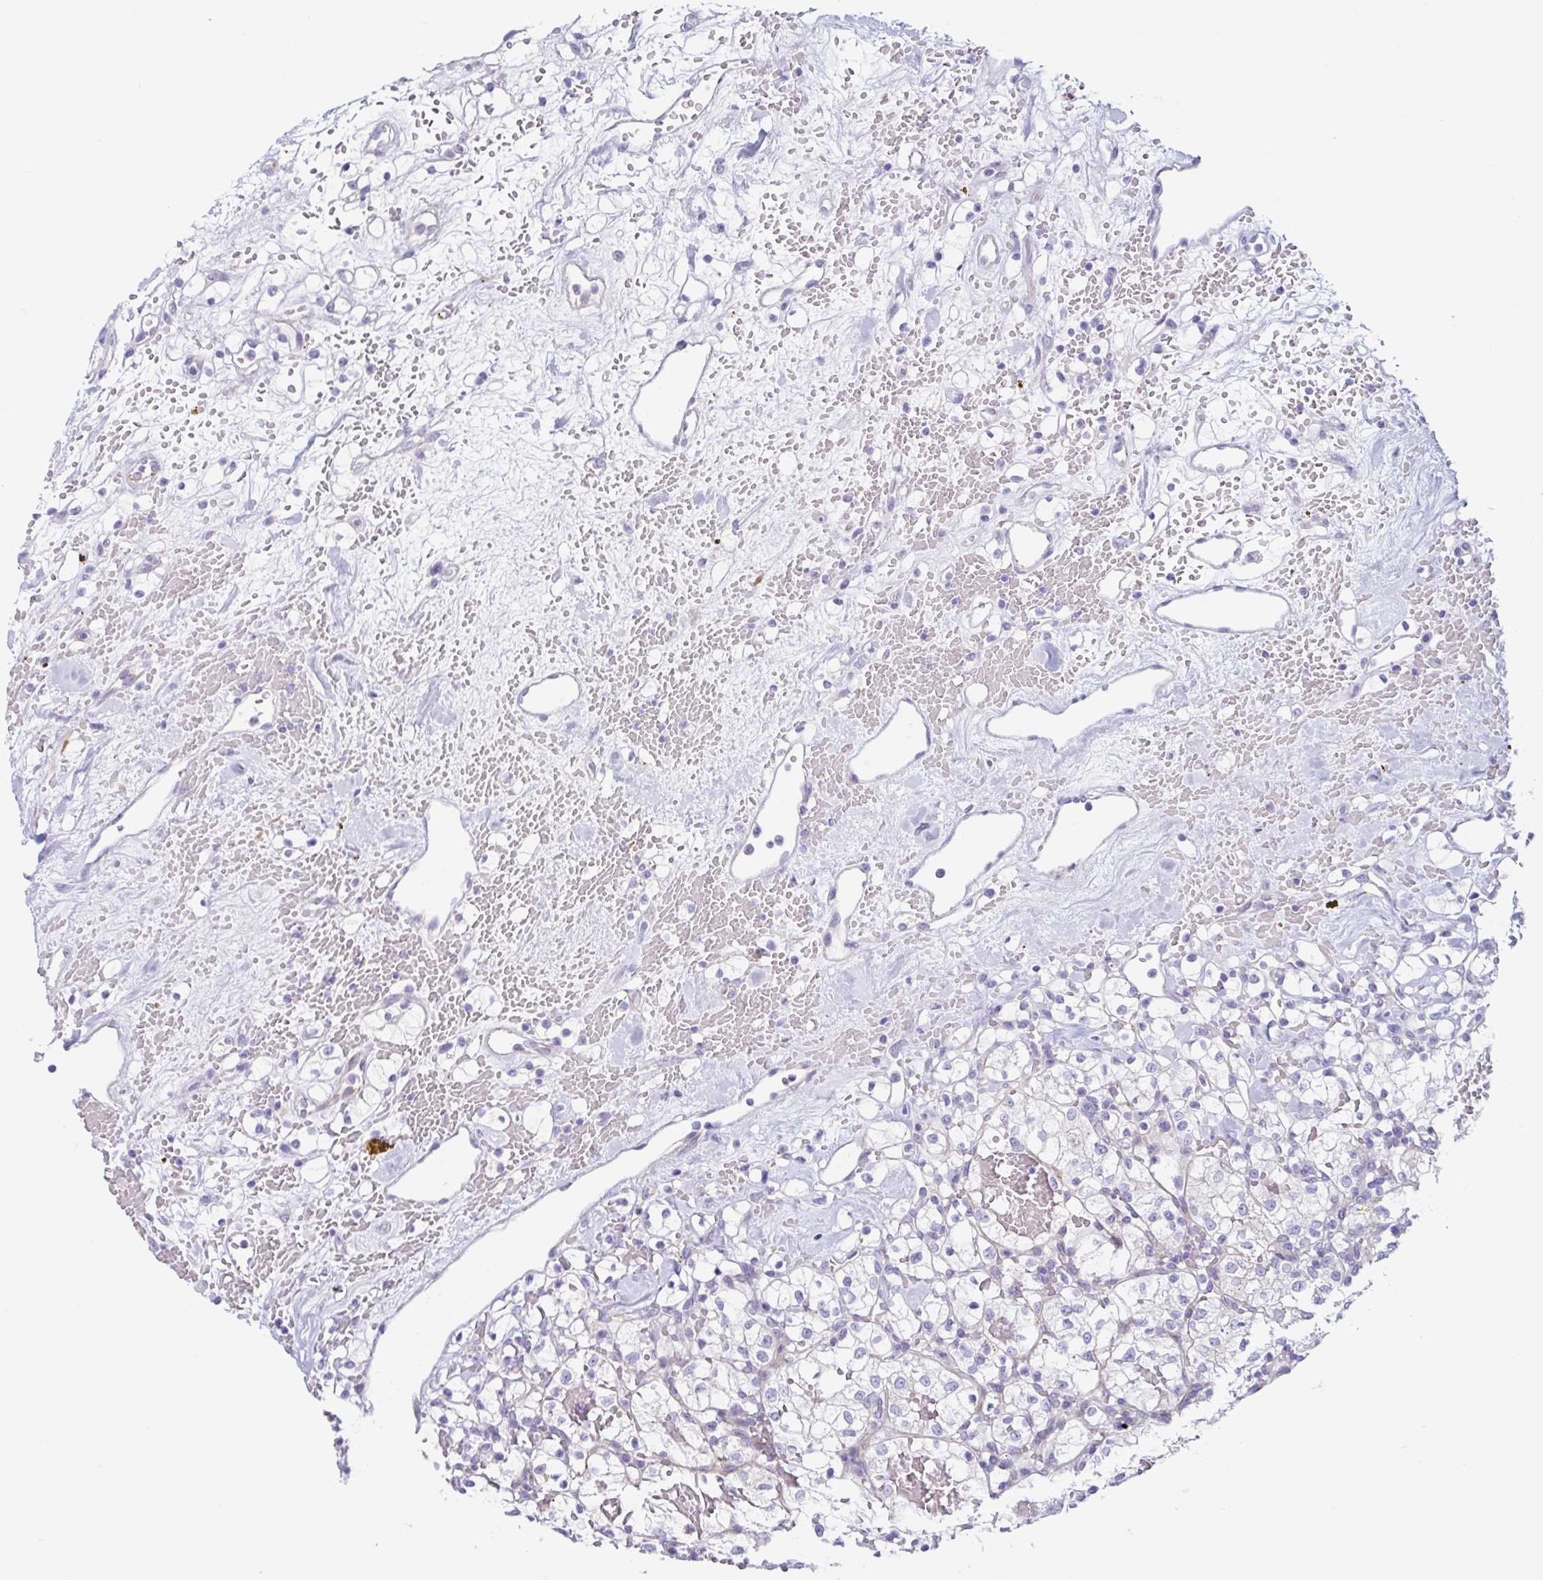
{"staining": {"intensity": "negative", "quantity": "none", "location": "none"}, "tissue": "renal cancer", "cell_type": "Tumor cells", "image_type": "cancer", "snomed": [{"axis": "morphology", "description": "Adenocarcinoma, NOS"}, {"axis": "topography", "description": "Kidney"}], "caption": "Immunohistochemical staining of human renal cancer (adenocarcinoma) shows no significant positivity in tumor cells. (Brightfield microscopy of DAB (3,3'-diaminobenzidine) IHC at high magnification).", "gene": "TNNI2", "patient": {"sex": "female", "age": 60}}